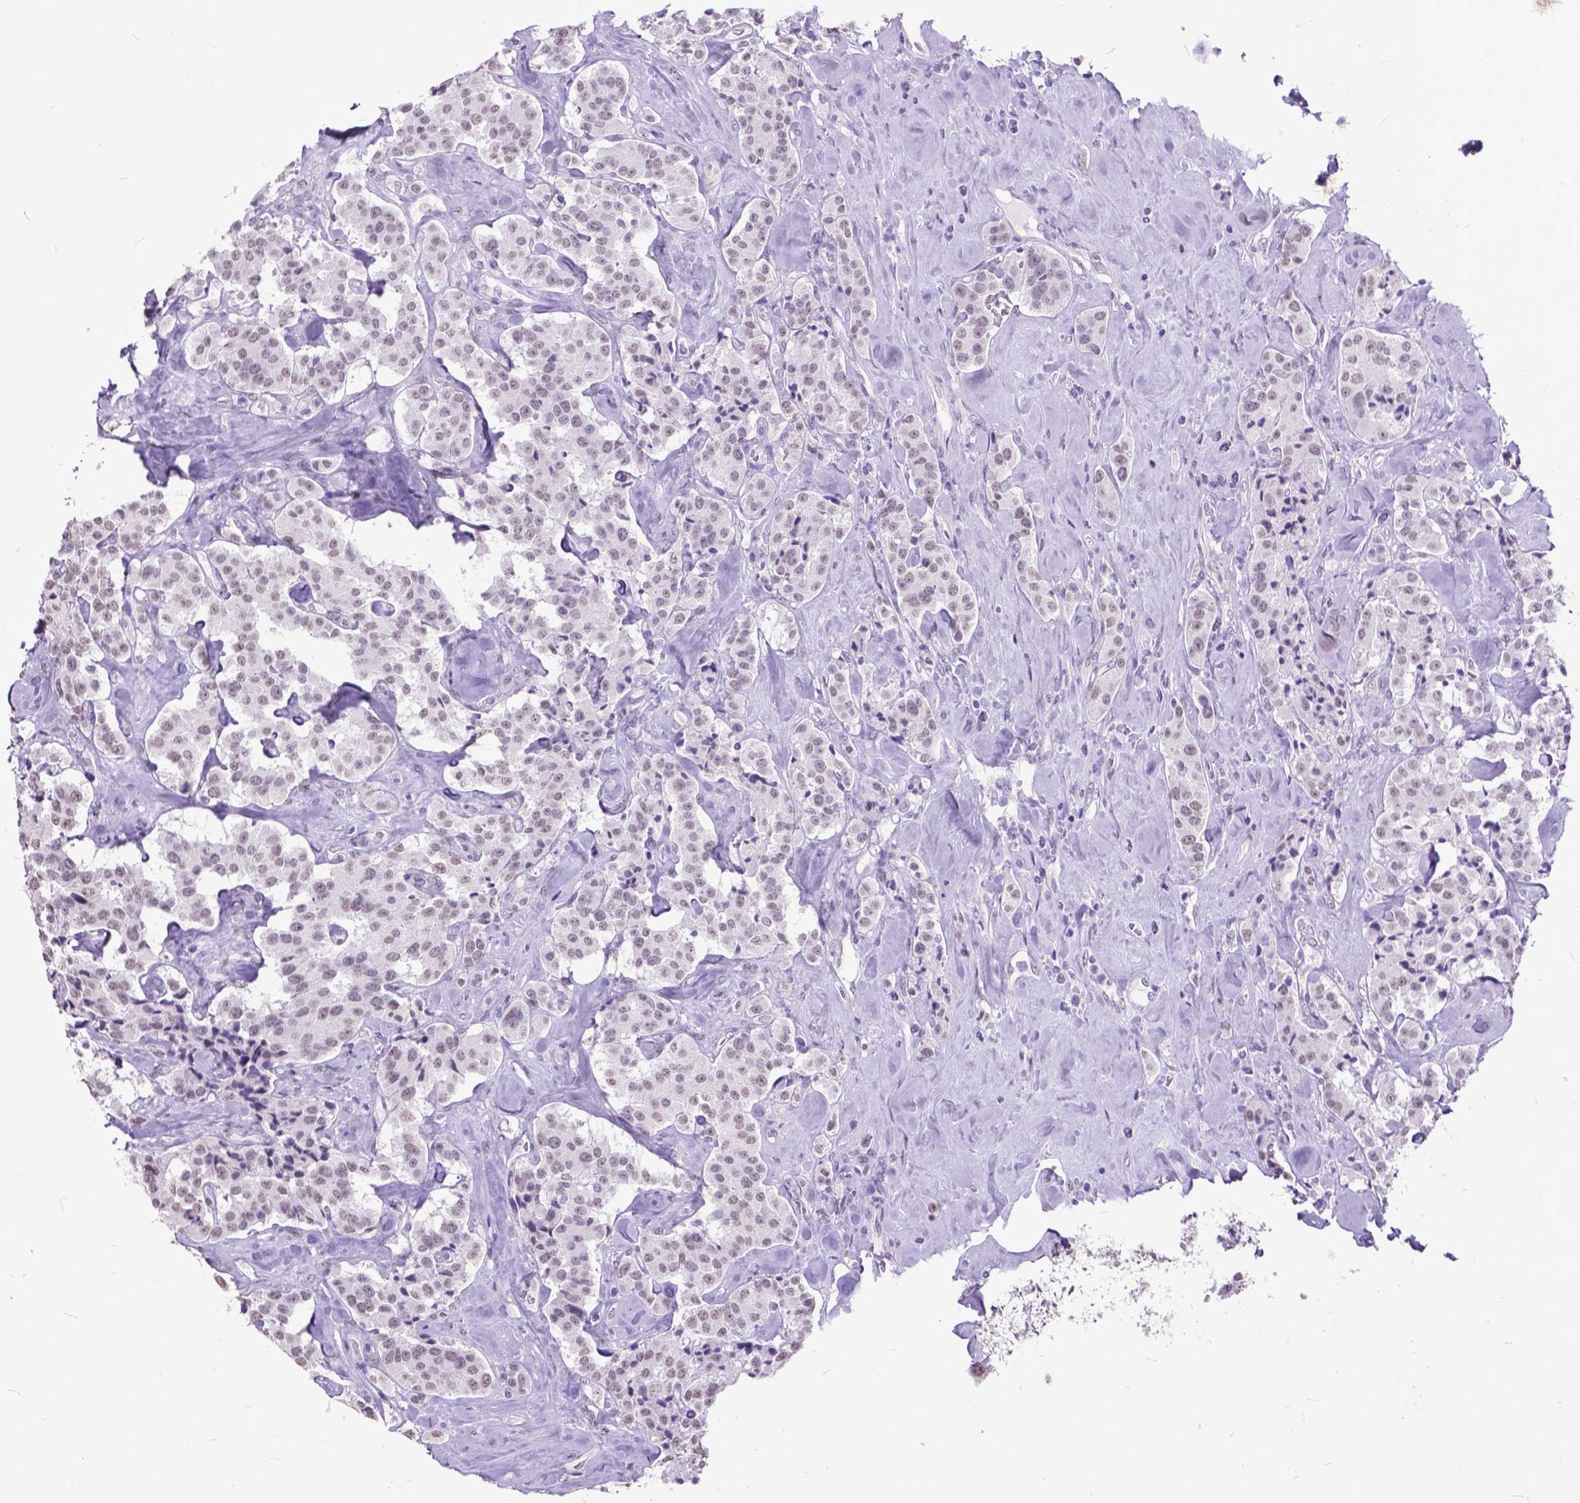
{"staining": {"intensity": "weak", "quantity": ">75%", "location": "nuclear"}, "tissue": "carcinoid", "cell_type": "Tumor cells", "image_type": "cancer", "snomed": [{"axis": "morphology", "description": "Carcinoid, malignant, NOS"}, {"axis": "topography", "description": "Pancreas"}], "caption": "High-power microscopy captured an immunohistochemistry (IHC) histopathology image of malignant carcinoid, revealing weak nuclear positivity in about >75% of tumor cells.", "gene": "MARCHF10", "patient": {"sex": "male", "age": 41}}